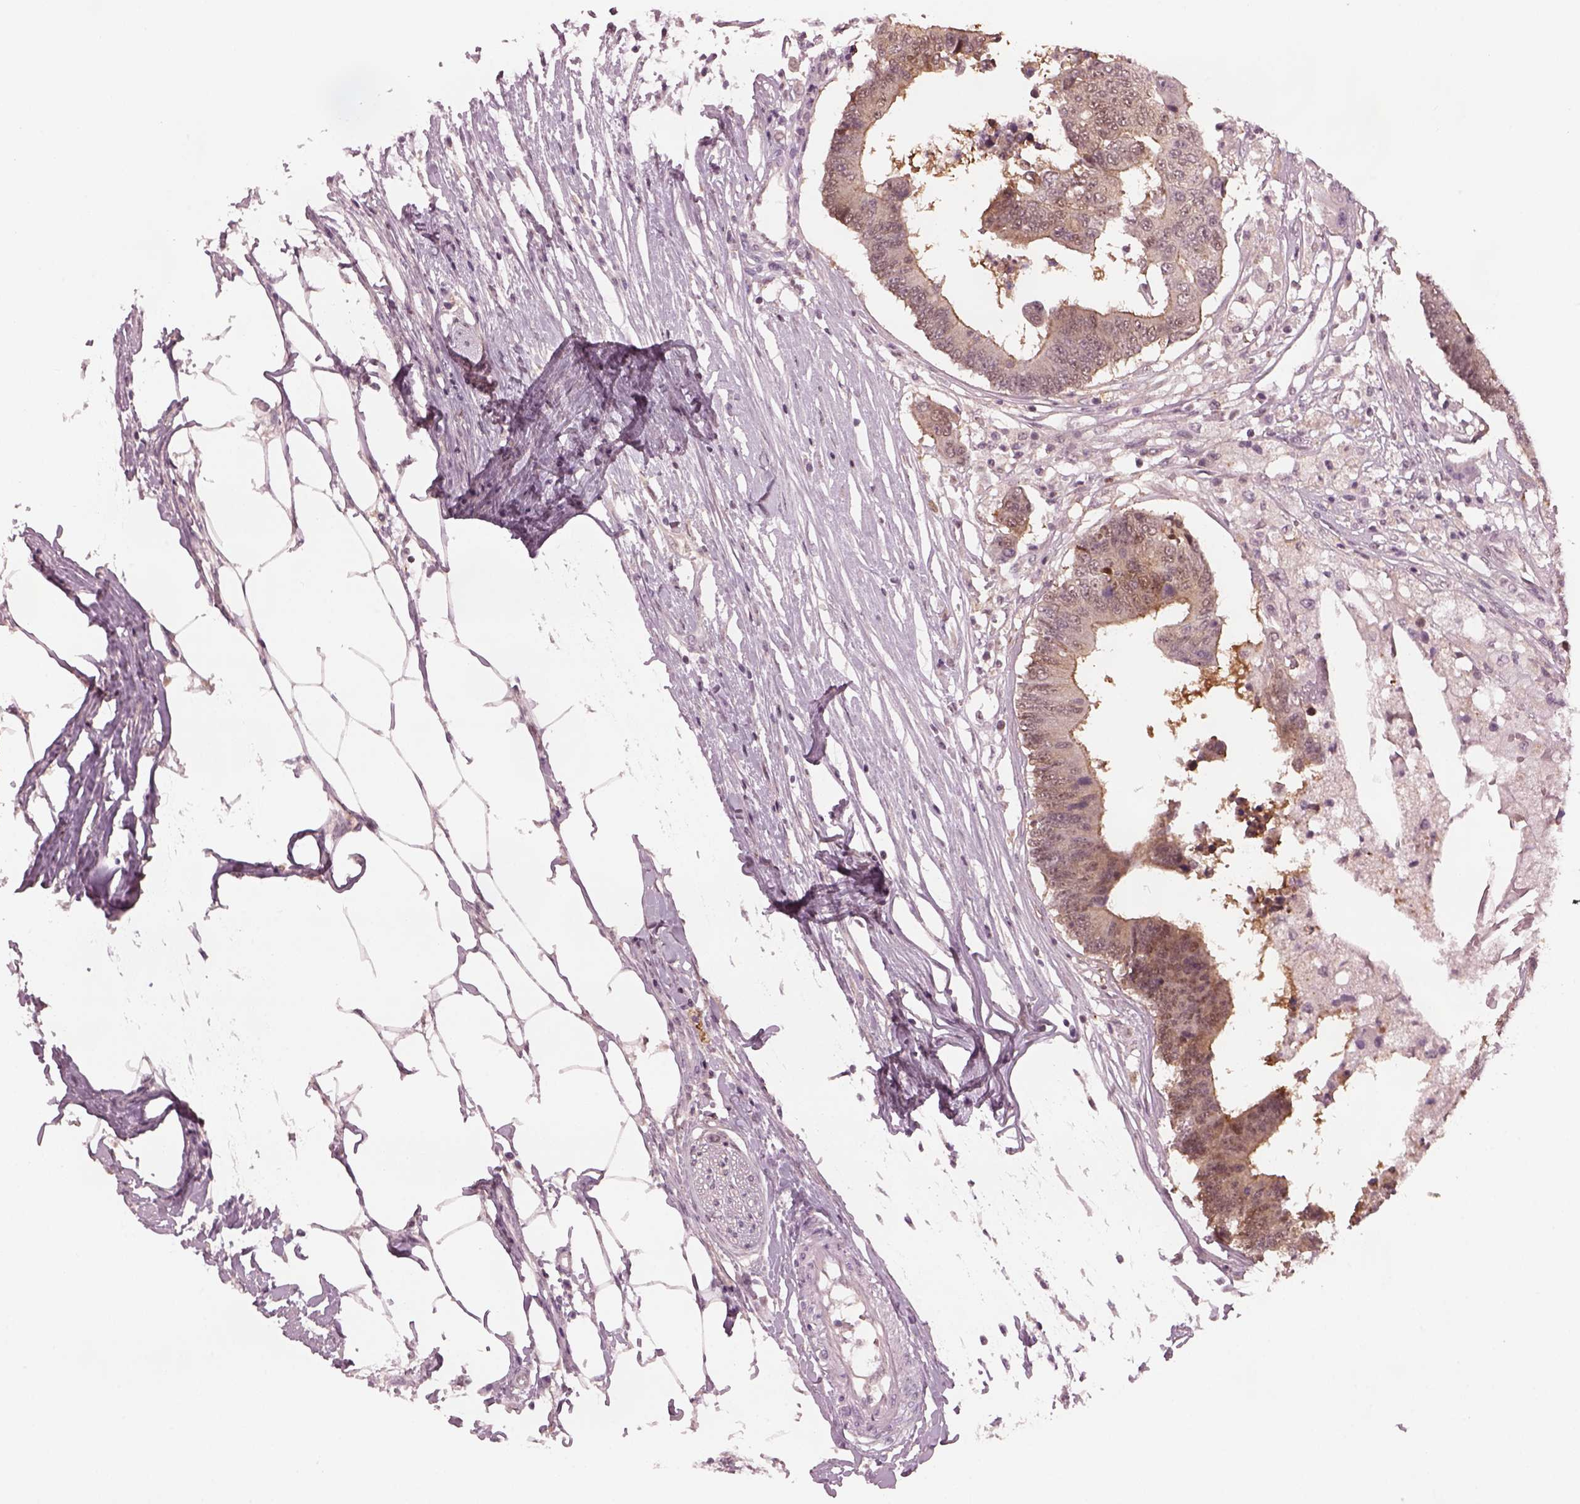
{"staining": {"intensity": "weak", "quantity": ">75%", "location": "cytoplasmic/membranous"}, "tissue": "colorectal cancer", "cell_type": "Tumor cells", "image_type": "cancer", "snomed": [{"axis": "morphology", "description": "Adenocarcinoma, NOS"}, {"axis": "topography", "description": "Colon"}], "caption": "Immunohistochemistry (DAB (3,3'-diaminobenzidine)) staining of human colorectal adenocarcinoma exhibits weak cytoplasmic/membranous protein positivity in approximately >75% of tumor cells. (IHC, brightfield microscopy, high magnification).", "gene": "SRI", "patient": {"sex": "female", "age": 48}}